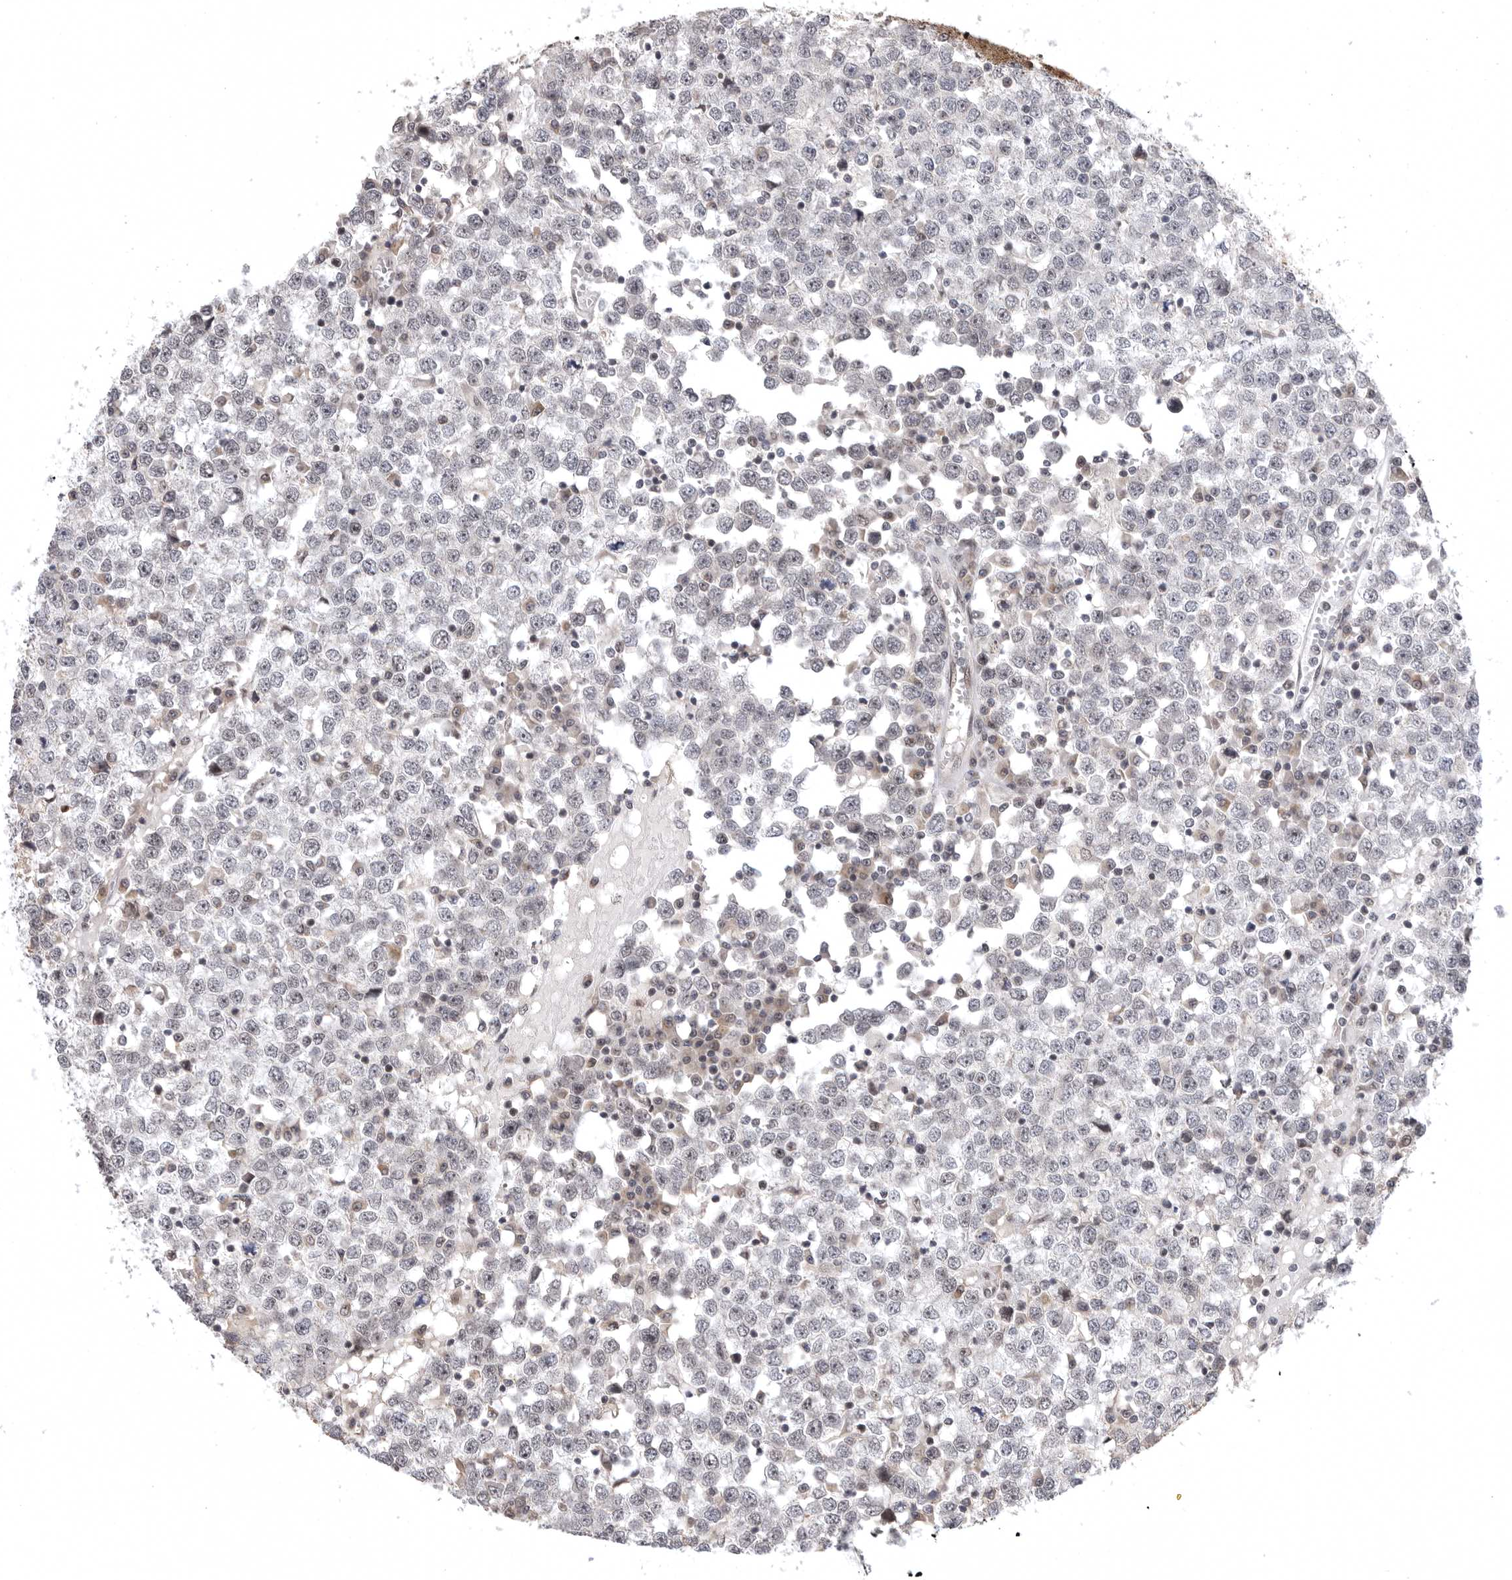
{"staining": {"intensity": "negative", "quantity": "none", "location": "none"}, "tissue": "testis cancer", "cell_type": "Tumor cells", "image_type": "cancer", "snomed": [{"axis": "morphology", "description": "Seminoma, NOS"}, {"axis": "topography", "description": "Testis"}], "caption": "This is an IHC photomicrograph of human testis seminoma. There is no staining in tumor cells.", "gene": "ZNF830", "patient": {"sex": "male", "age": 65}}